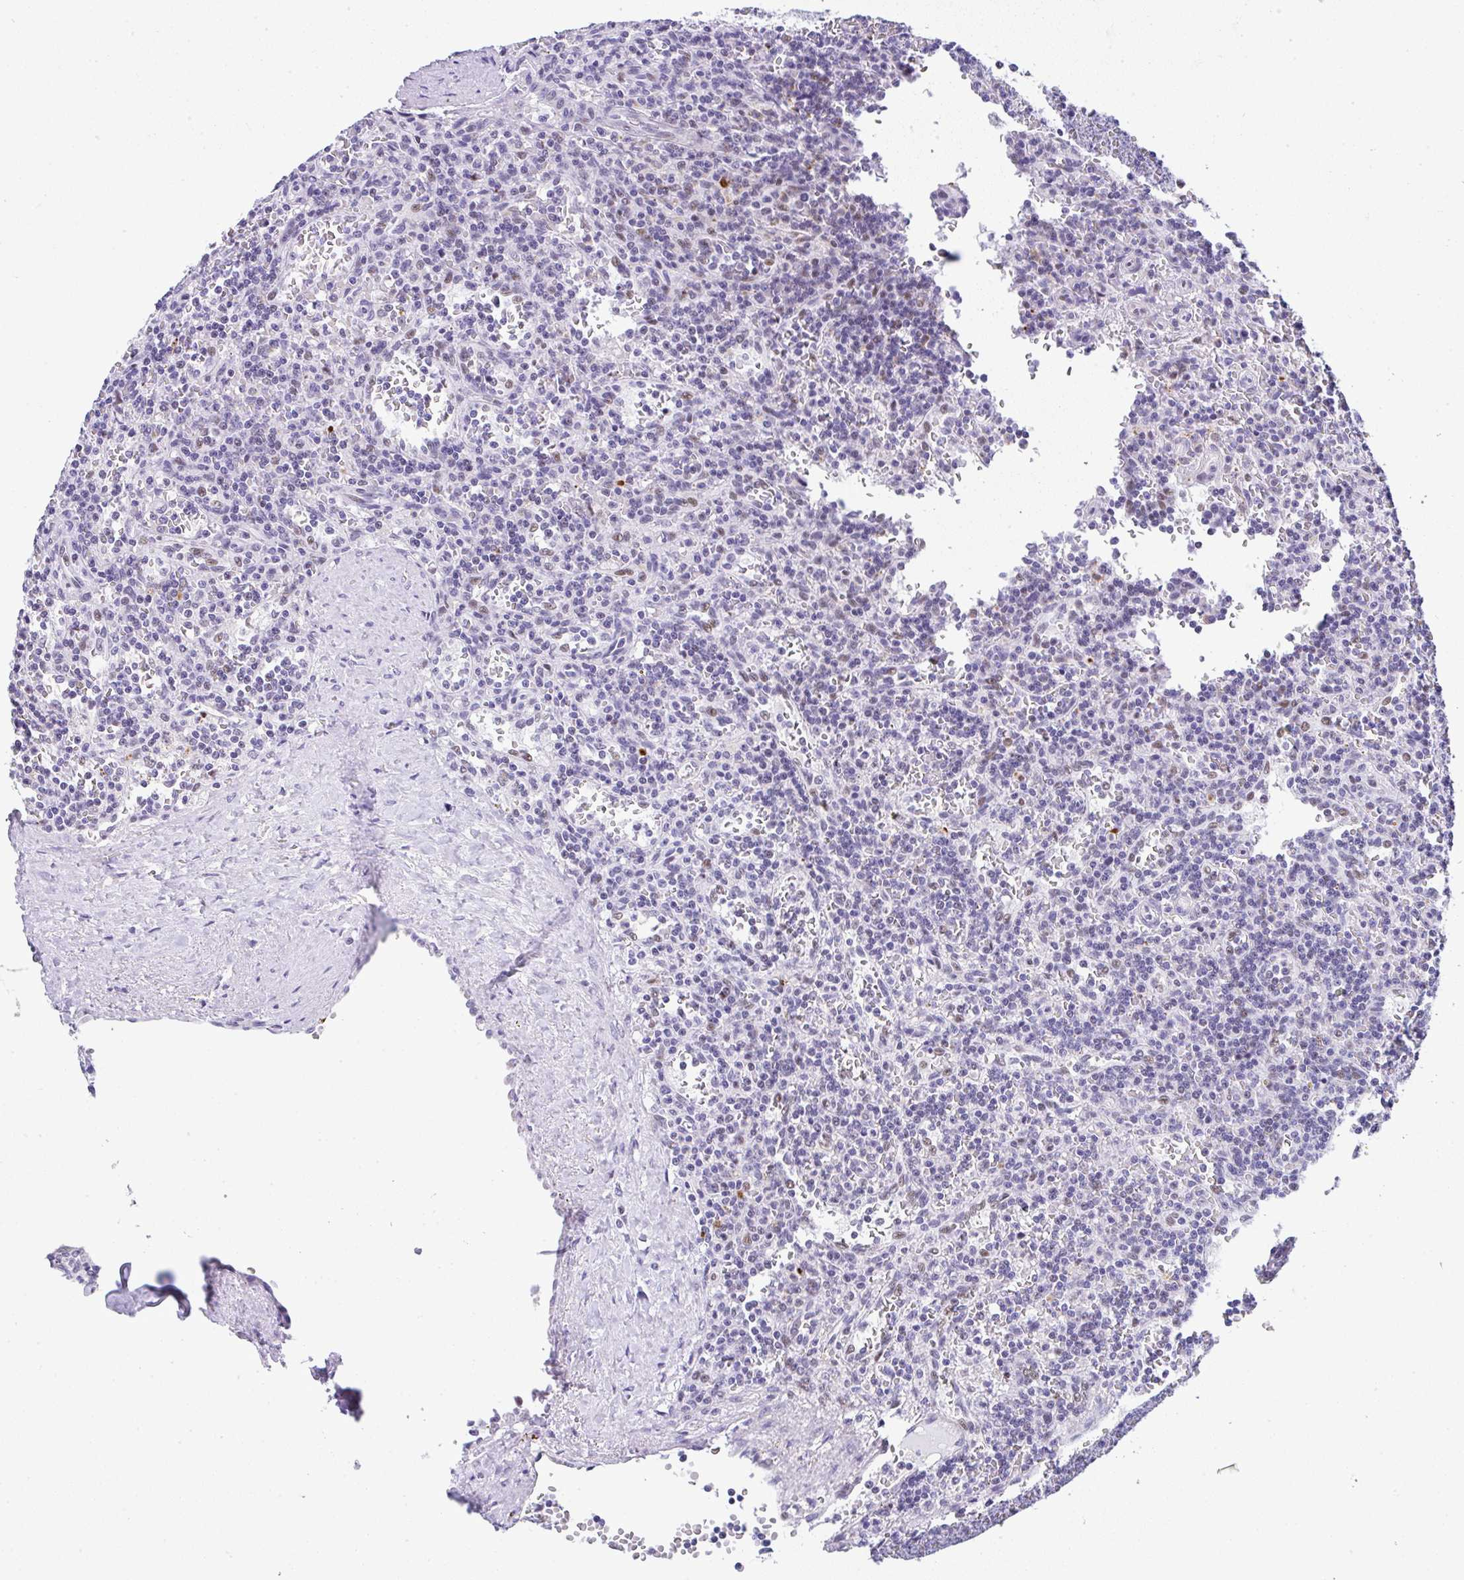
{"staining": {"intensity": "negative", "quantity": "none", "location": "none"}, "tissue": "lymphoma", "cell_type": "Tumor cells", "image_type": "cancer", "snomed": [{"axis": "morphology", "description": "Malignant lymphoma, non-Hodgkin's type, Low grade"}, {"axis": "topography", "description": "Spleen"}], "caption": "Malignant lymphoma, non-Hodgkin's type (low-grade) was stained to show a protein in brown. There is no significant positivity in tumor cells.", "gene": "NR1D2", "patient": {"sex": "male", "age": 73}}